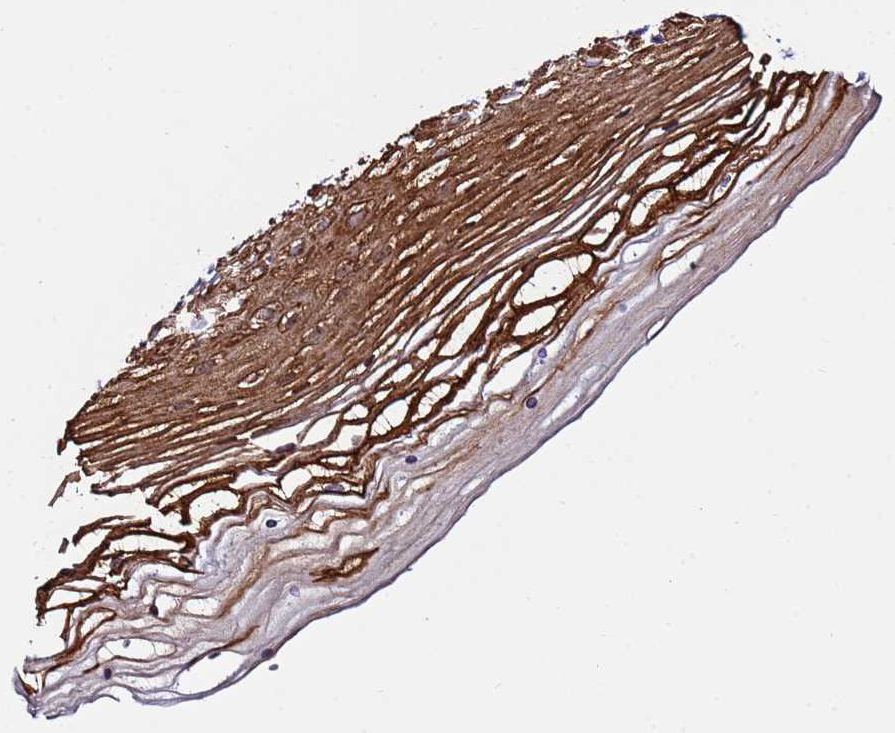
{"staining": {"intensity": "moderate", "quantity": ">75%", "location": "cytoplasmic/membranous"}, "tissue": "vagina", "cell_type": "Squamous epithelial cells", "image_type": "normal", "snomed": [{"axis": "morphology", "description": "Normal tissue, NOS"}, {"axis": "topography", "description": "Vagina"}], "caption": "The histopathology image shows a brown stain indicating the presence of a protein in the cytoplasmic/membranous of squamous epithelial cells in vagina.", "gene": "IGSF11", "patient": {"sex": "female", "age": 46}}